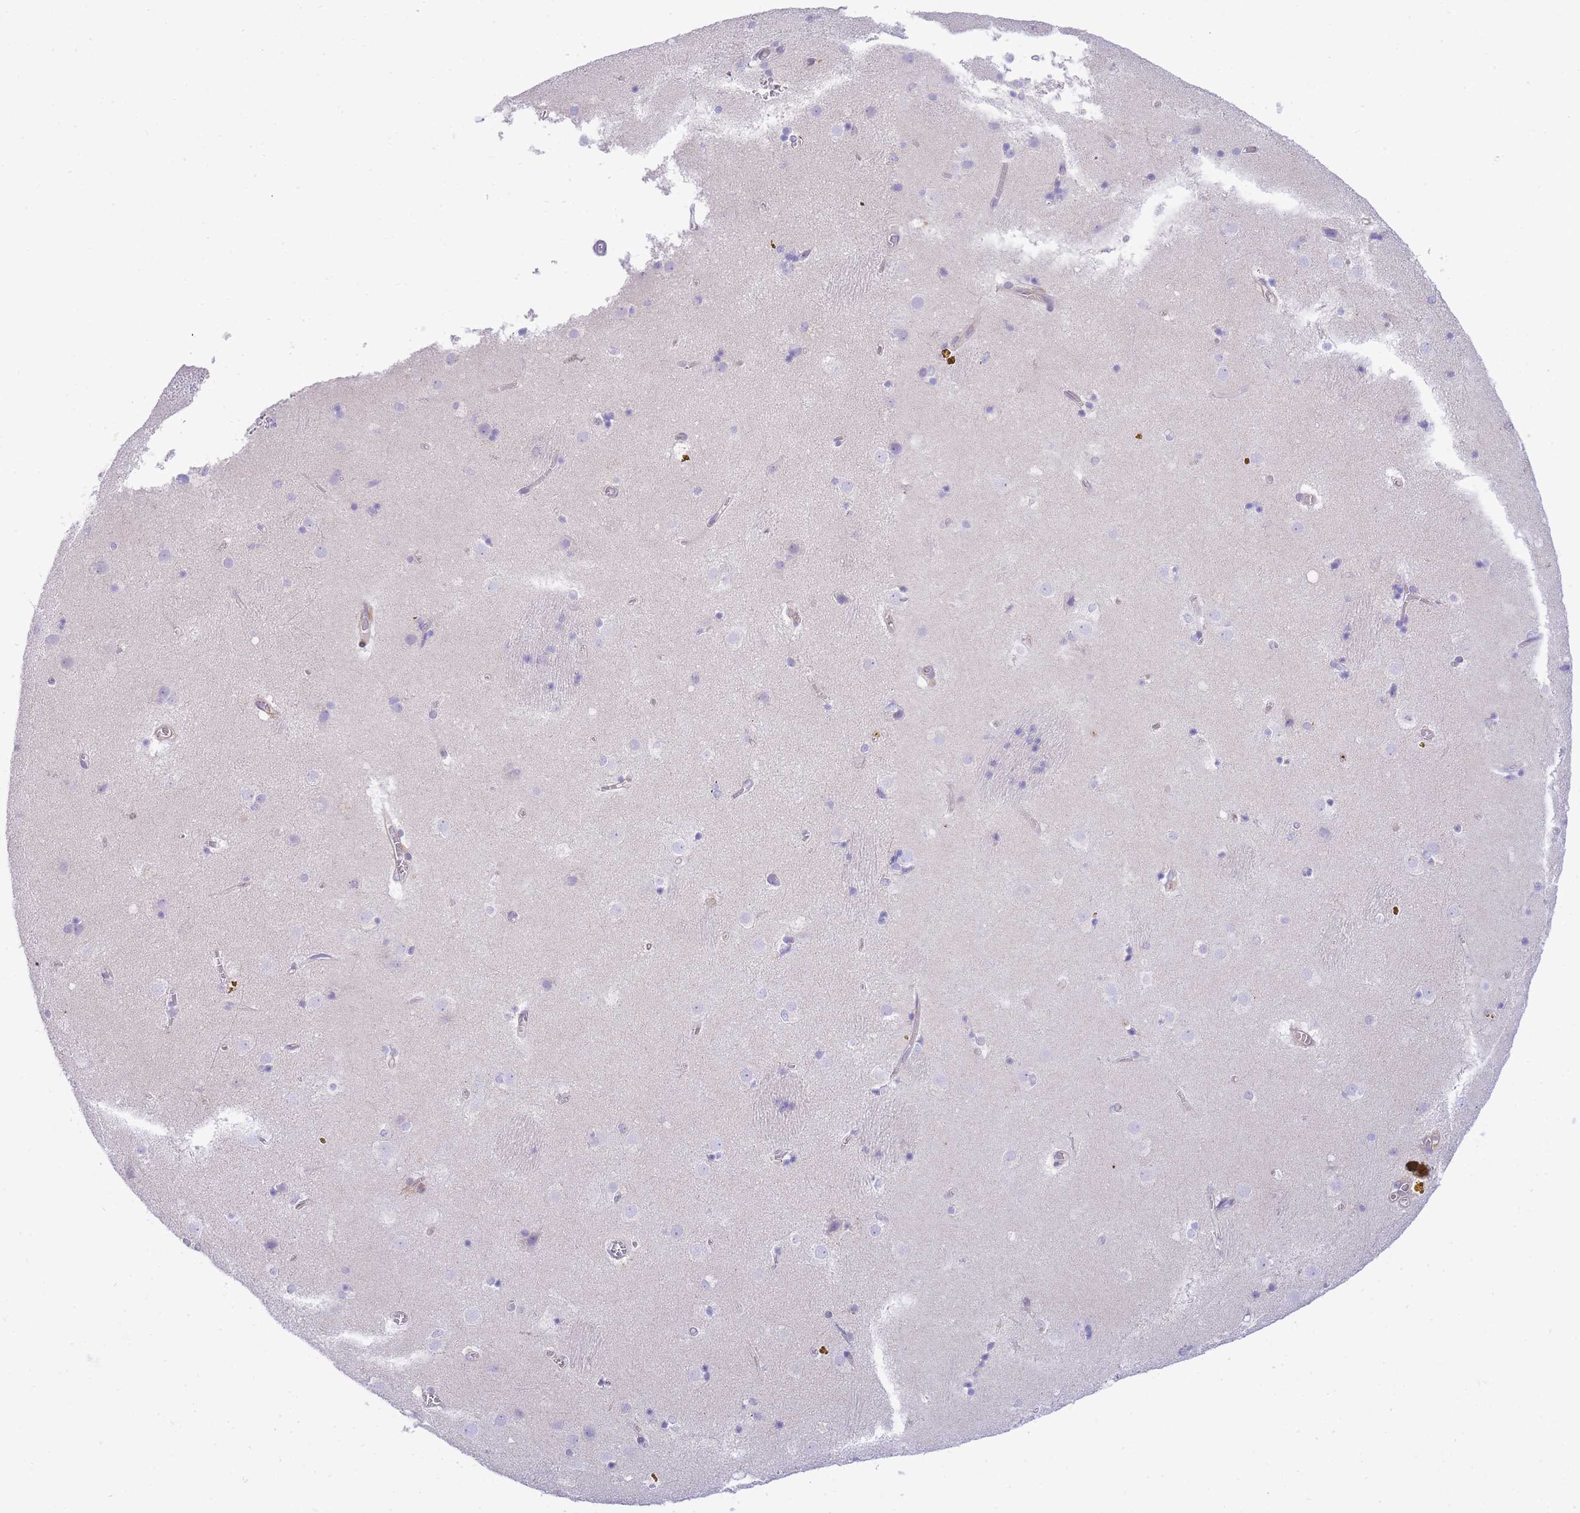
{"staining": {"intensity": "negative", "quantity": "none", "location": "none"}, "tissue": "caudate", "cell_type": "Glial cells", "image_type": "normal", "snomed": [{"axis": "morphology", "description": "Normal tissue, NOS"}, {"axis": "topography", "description": "Lateral ventricle wall"}], "caption": "Immunohistochemistry photomicrograph of normal human caudate stained for a protein (brown), which reveals no positivity in glial cells. (Immunohistochemistry (ihc), brightfield microscopy, high magnification).", "gene": "FBN3", "patient": {"sex": "male", "age": 70}}